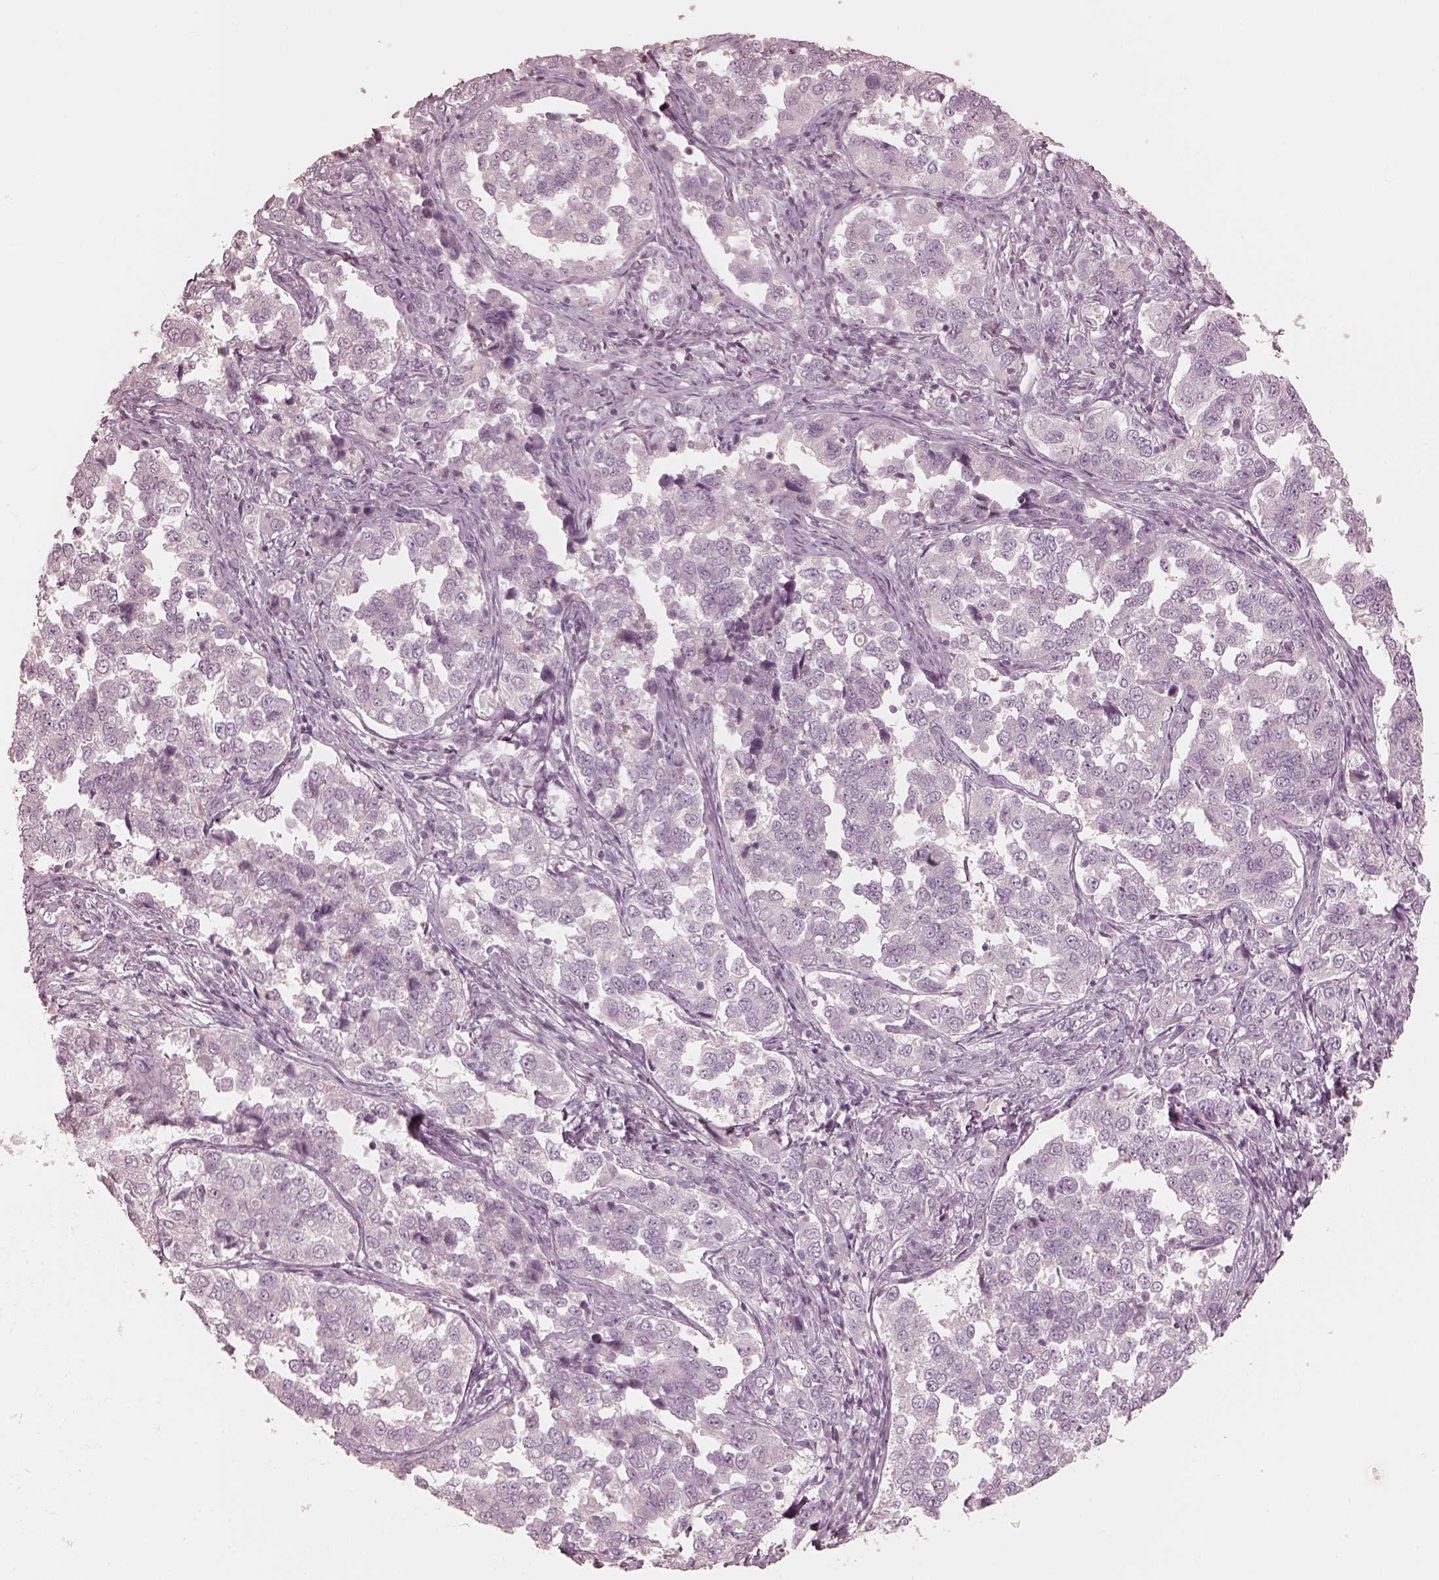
{"staining": {"intensity": "negative", "quantity": "none", "location": "none"}, "tissue": "endometrial cancer", "cell_type": "Tumor cells", "image_type": "cancer", "snomed": [{"axis": "morphology", "description": "Adenocarcinoma, NOS"}, {"axis": "topography", "description": "Endometrium"}], "caption": "IHC histopathology image of neoplastic tissue: endometrial cancer stained with DAB exhibits no significant protein staining in tumor cells. Brightfield microscopy of IHC stained with DAB (3,3'-diaminobenzidine) (brown) and hematoxylin (blue), captured at high magnification.", "gene": "CALR3", "patient": {"sex": "female", "age": 43}}